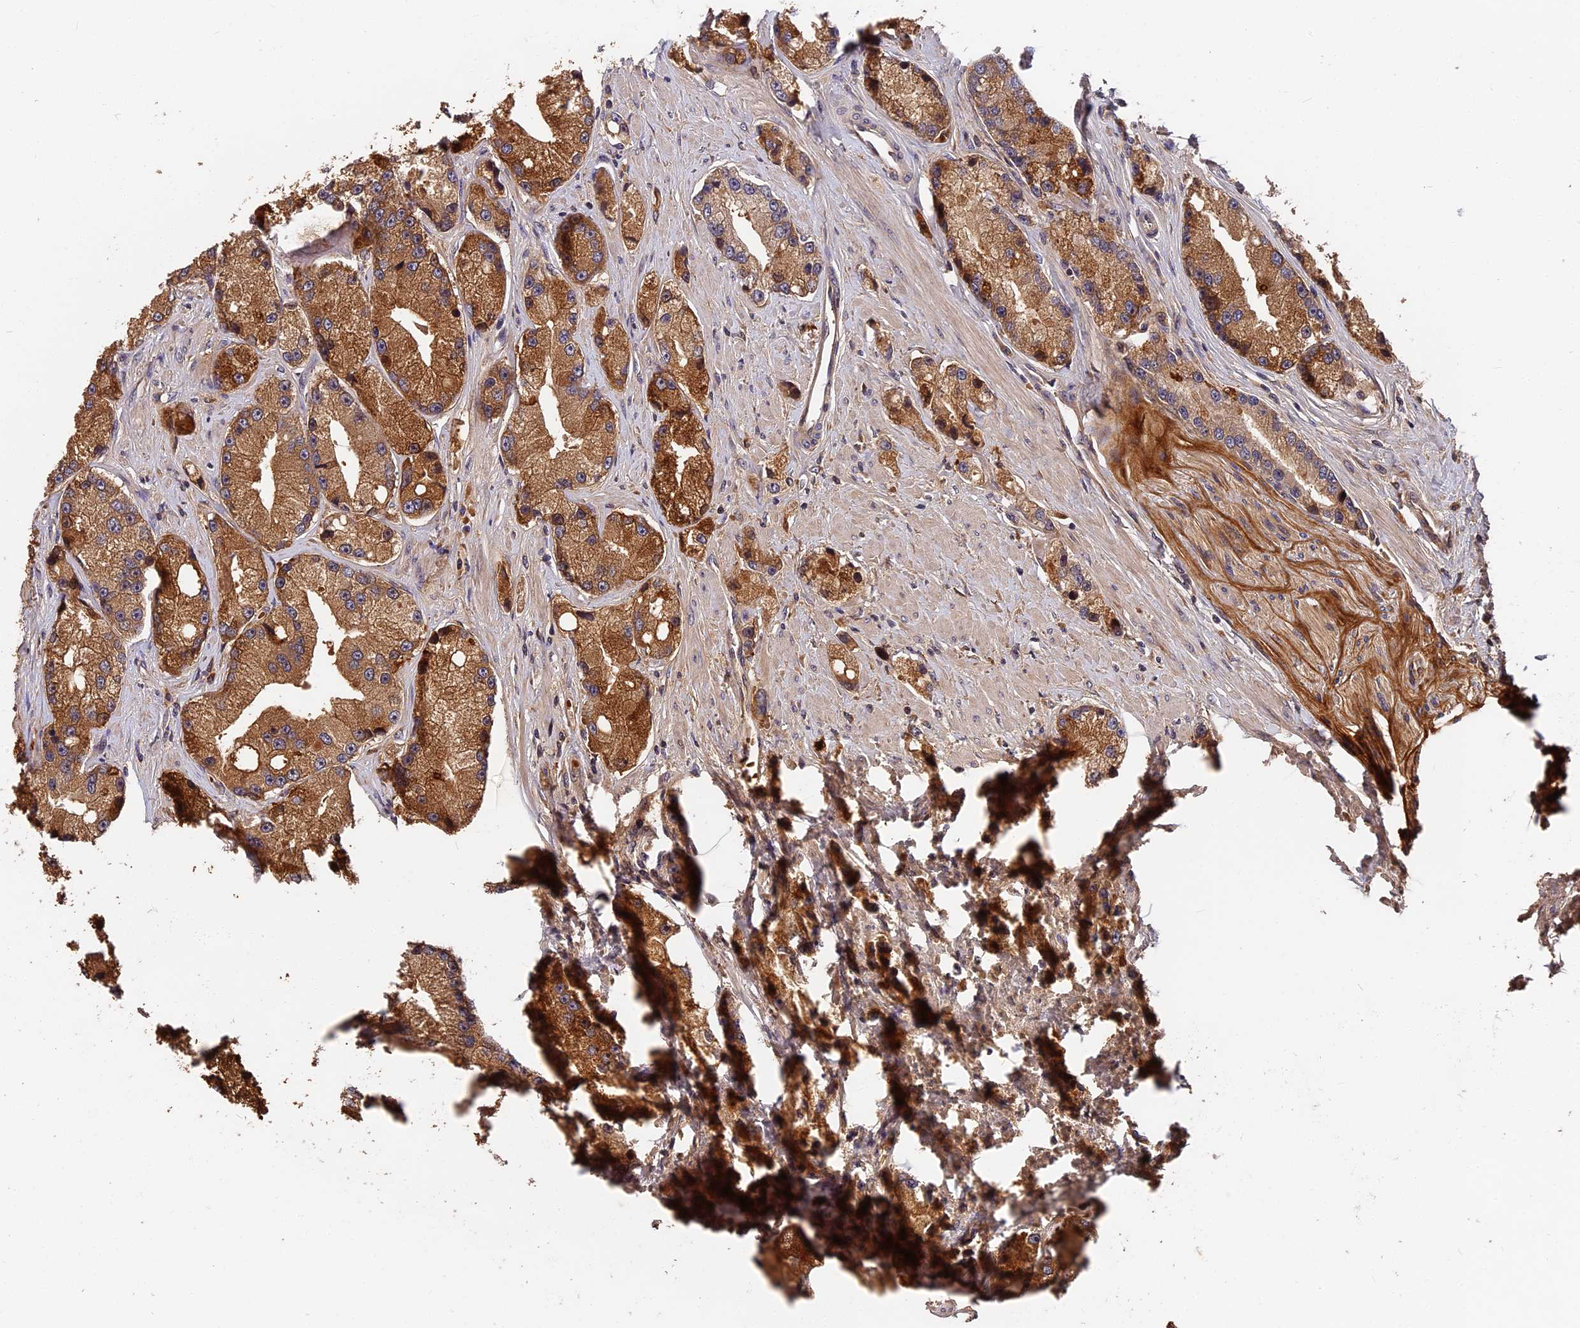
{"staining": {"intensity": "moderate", "quantity": ">75%", "location": "cytoplasmic/membranous"}, "tissue": "prostate cancer", "cell_type": "Tumor cells", "image_type": "cancer", "snomed": [{"axis": "morphology", "description": "Adenocarcinoma, High grade"}, {"axis": "topography", "description": "Prostate"}], "caption": "Immunohistochemistry (IHC) image of neoplastic tissue: human adenocarcinoma (high-grade) (prostate) stained using immunohistochemistry exhibits medium levels of moderate protein expression localized specifically in the cytoplasmic/membranous of tumor cells, appearing as a cytoplasmic/membranous brown color.", "gene": "ITIH1", "patient": {"sex": "male", "age": 74}}